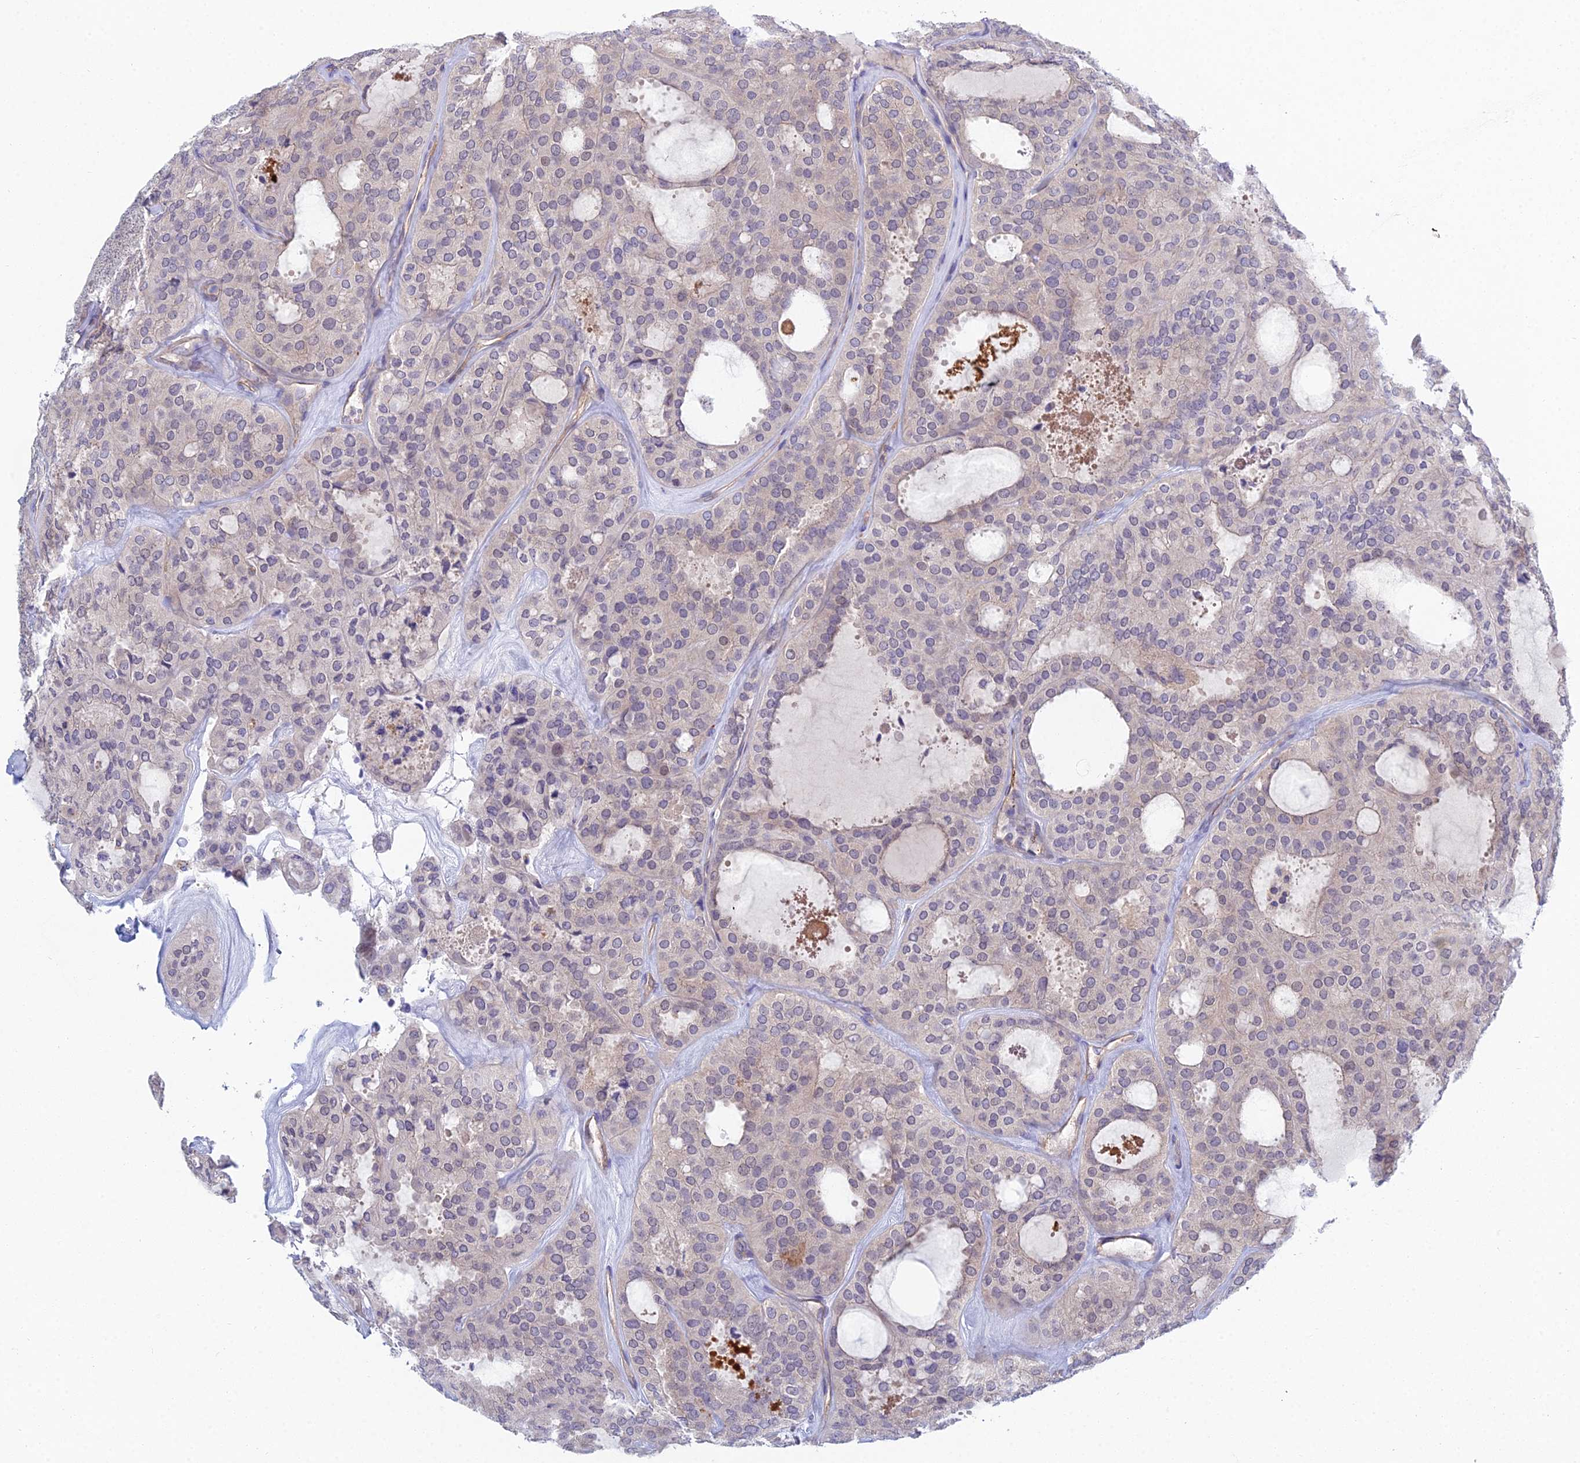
{"staining": {"intensity": "negative", "quantity": "none", "location": "none"}, "tissue": "thyroid cancer", "cell_type": "Tumor cells", "image_type": "cancer", "snomed": [{"axis": "morphology", "description": "Follicular adenoma carcinoma, NOS"}, {"axis": "topography", "description": "Thyroid gland"}], "caption": "This histopathology image is of thyroid follicular adenoma carcinoma stained with immunohistochemistry (IHC) to label a protein in brown with the nuclei are counter-stained blue. There is no positivity in tumor cells.", "gene": "METTL26", "patient": {"sex": "male", "age": 75}}